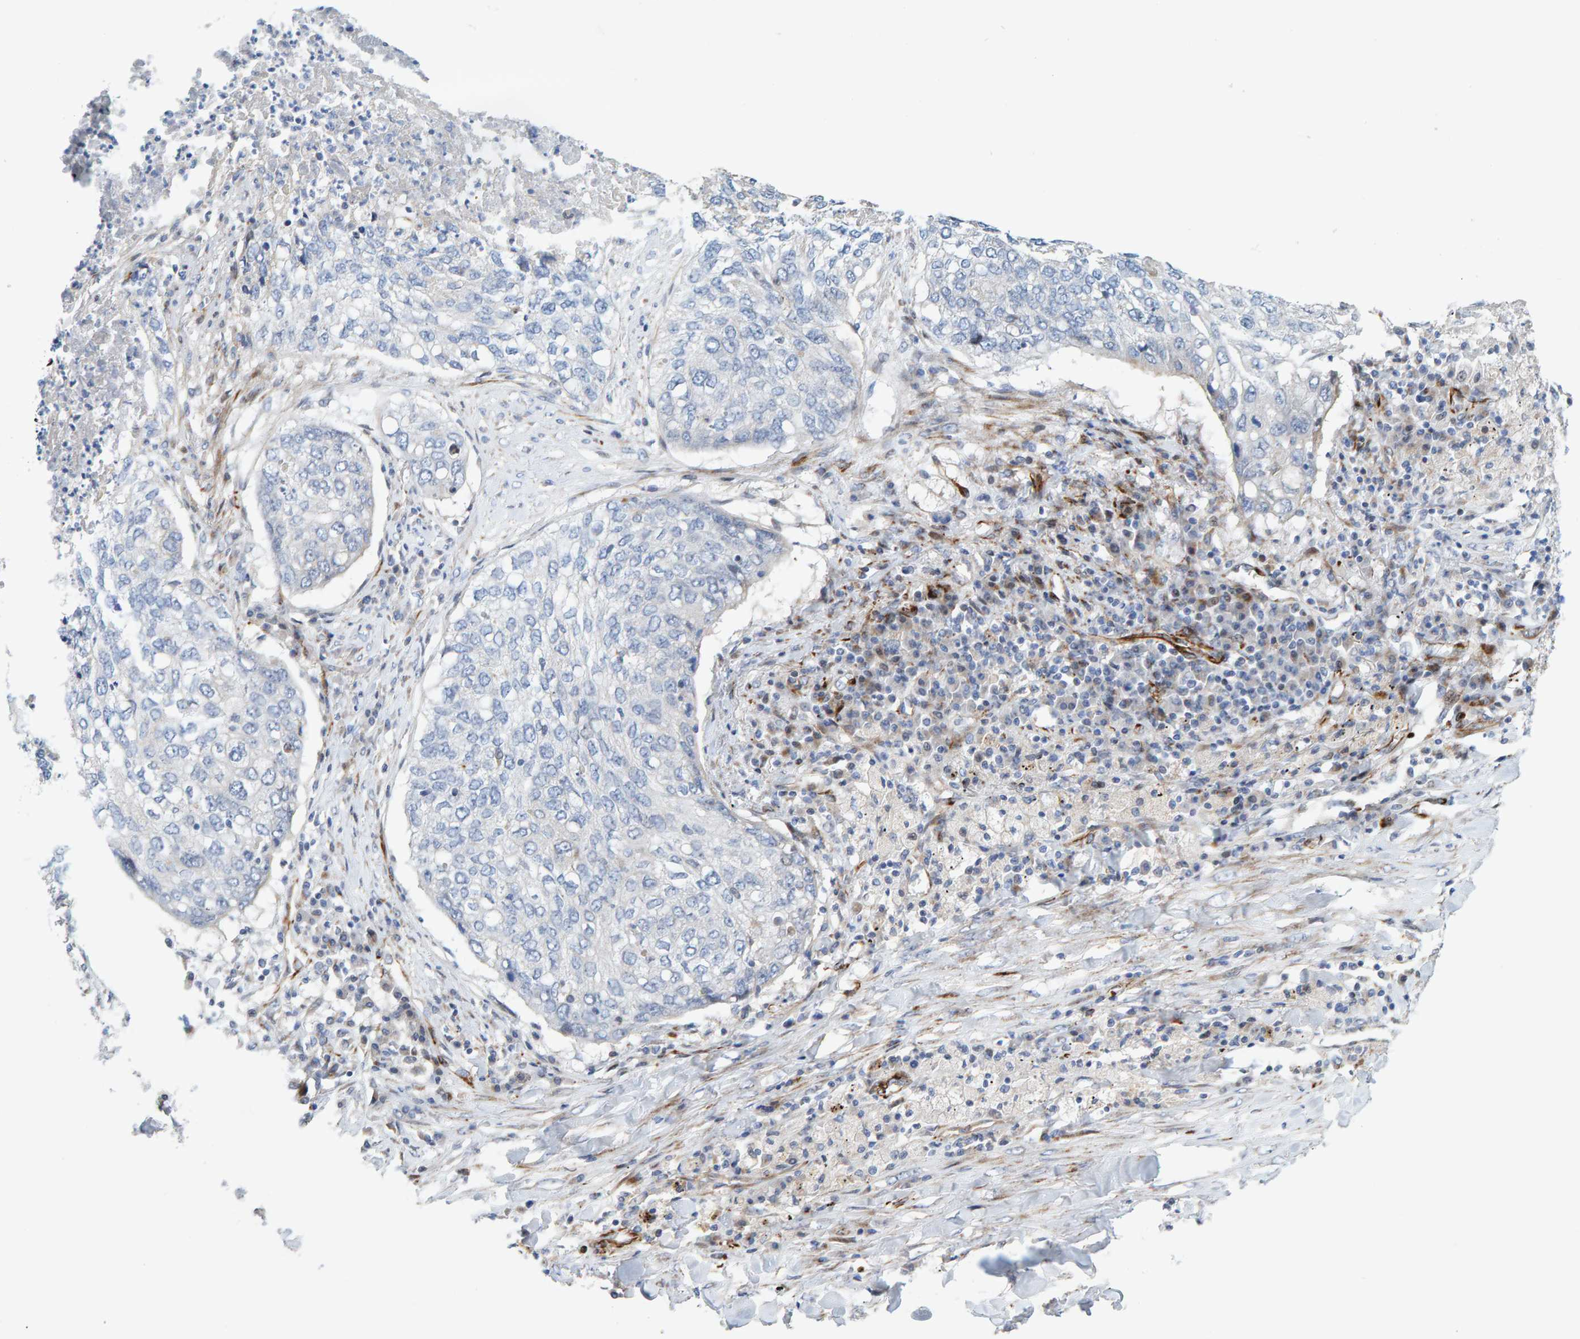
{"staining": {"intensity": "negative", "quantity": "none", "location": "none"}, "tissue": "lung cancer", "cell_type": "Tumor cells", "image_type": "cancer", "snomed": [{"axis": "morphology", "description": "Squamous cell carcinoma, NOS"}, {"axis": "topography", "description": "Lung"}], "caption": "DAB (3,3'-diaminobenzidine) immunohistochemical staining of human lung cancer shows no significant expression in tumor cells.", "gene": "POLG2", "patient": {"sex": "female", "age": 63}}